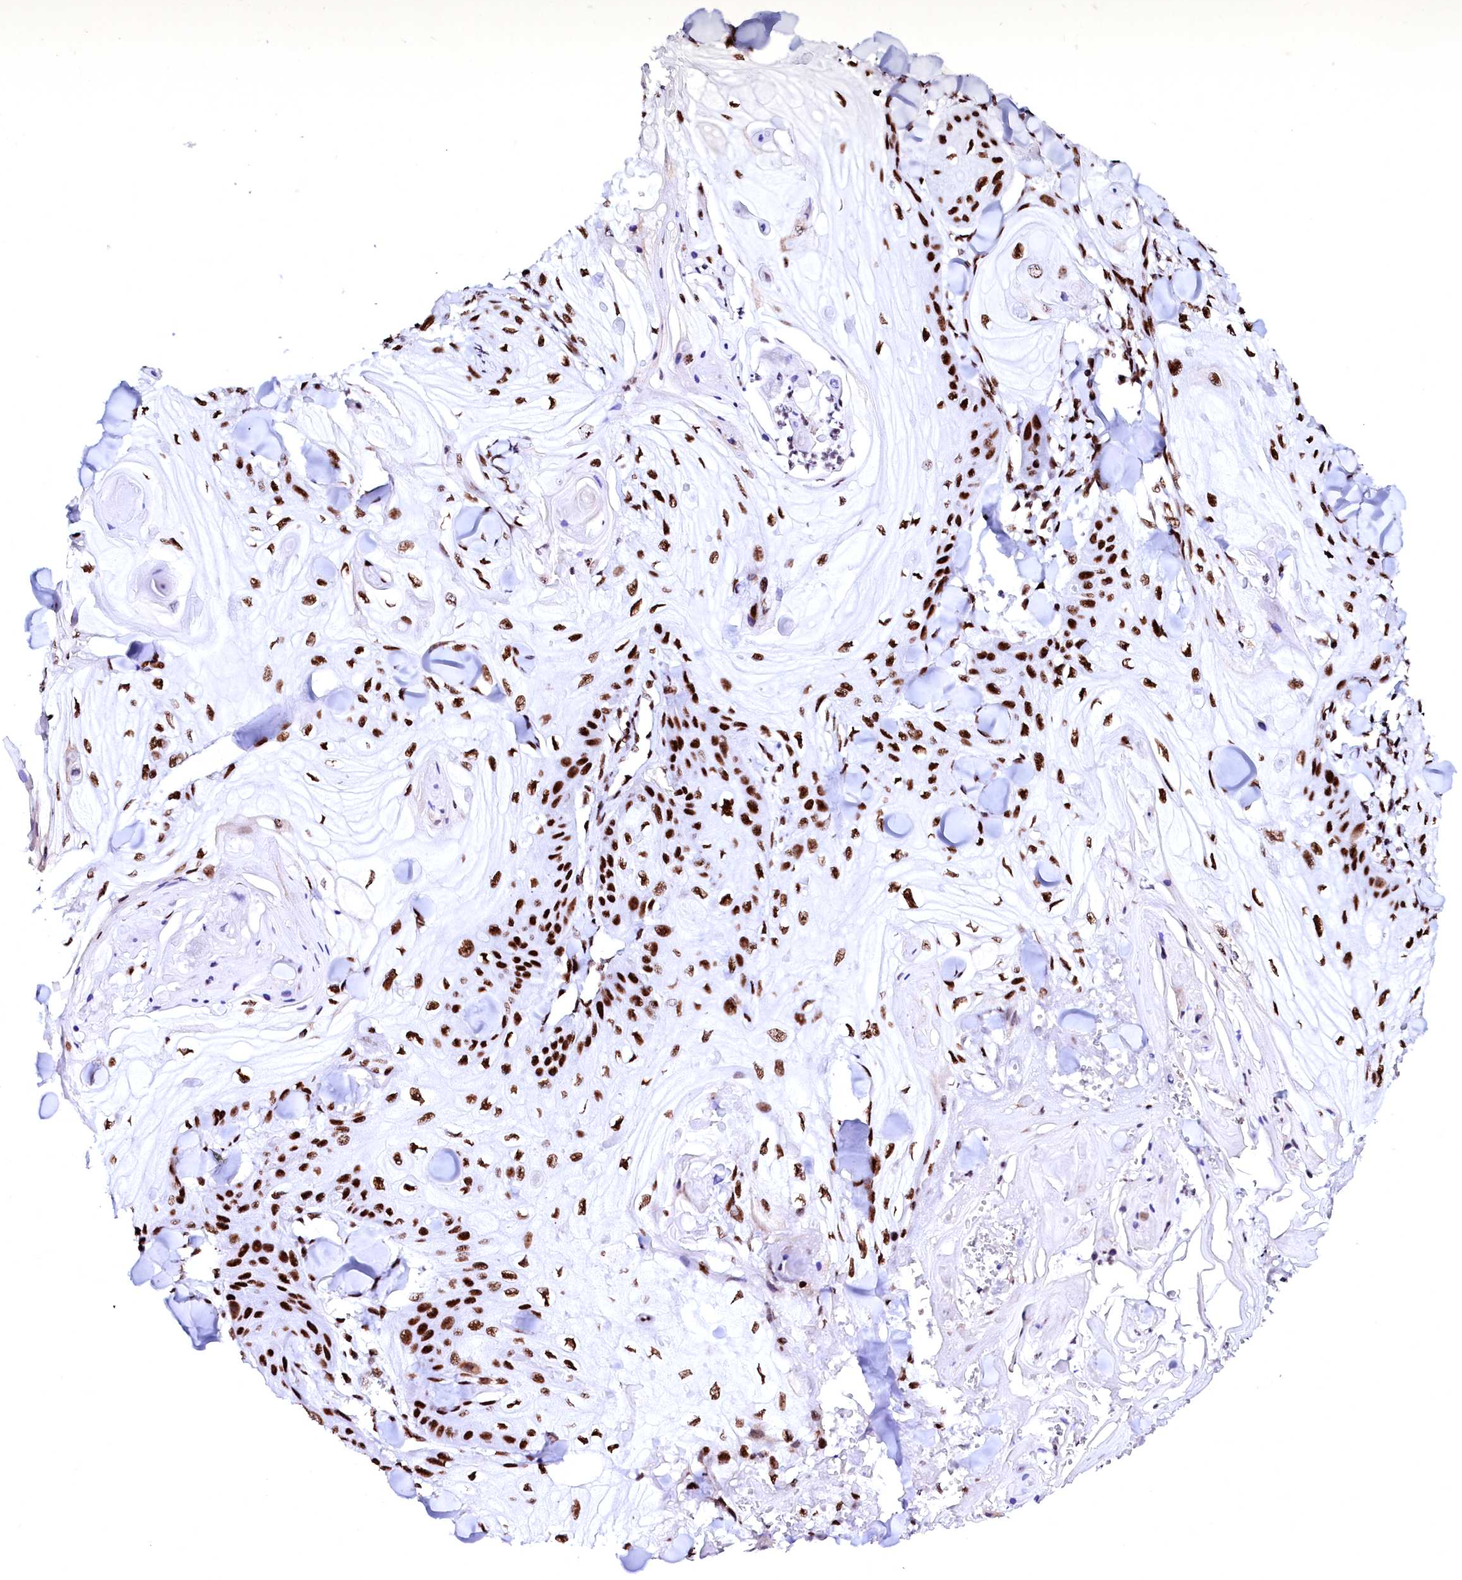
{"staining": {"intensity": "strong", "quantity": ">75%", "location": "nuclear"}, "tissue": "skin cancer", "cell_type": "Tumor cells", "image_type": "cancer", "snomed": [{"axis": "morphology", "description": "Squamous cell carcinoma, NOS"}, {"axis": "topography", "description": "Skin"}], "caption": "About >75% of tumor cells in human squamous cell carcinoma (skin) demonstrate strong nuclear protein staining as visualized by brown immunohistochemical staining.", "gene": "CPSF6", "patient": {"sex": "male", "age": 74}}